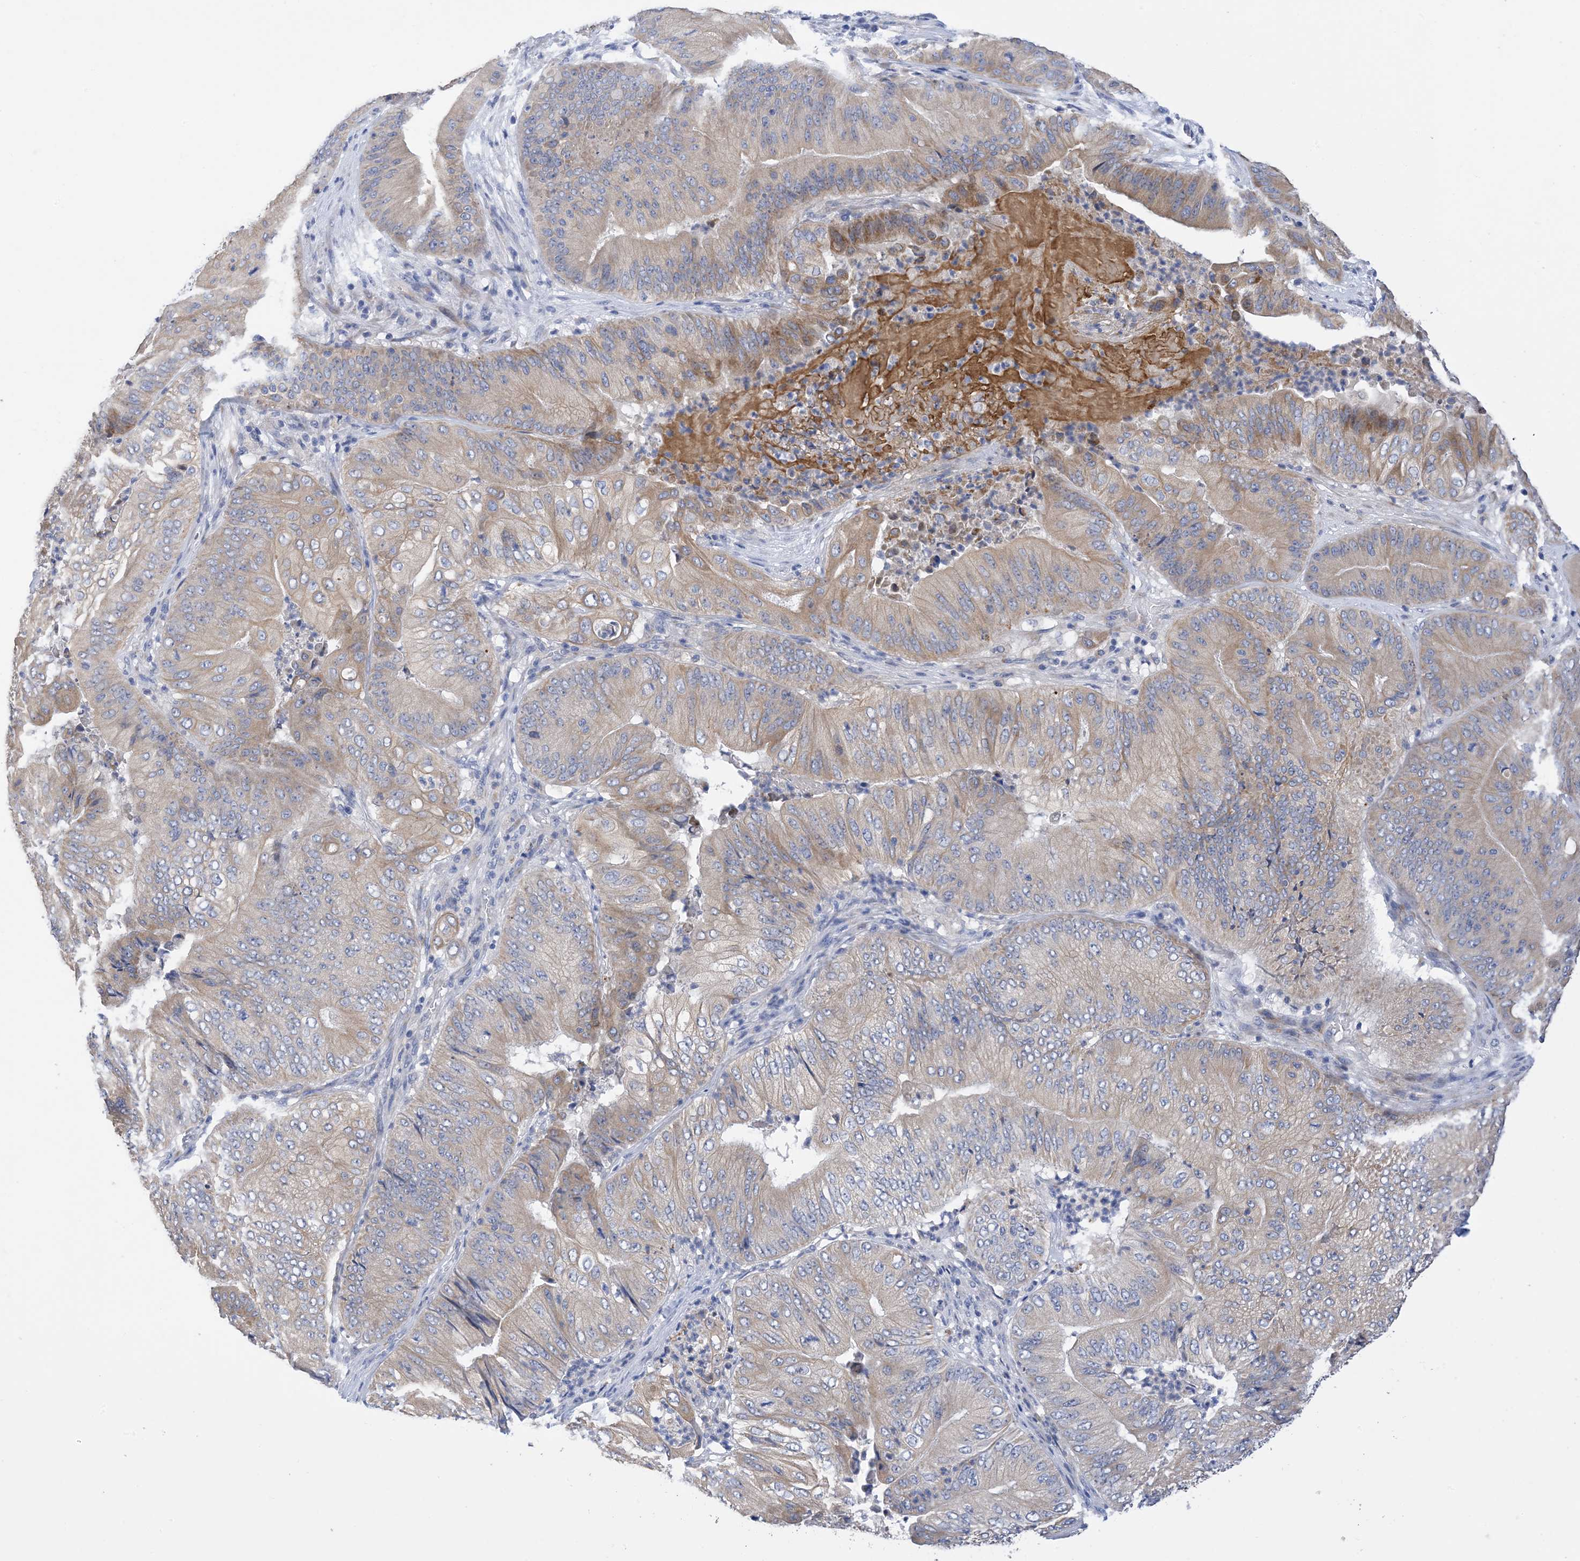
{"staining": {"intensity": "weak", "quantity": "25%-75%", "location": "cytoplasmic/membranous"}, "tissue": "pancreatic cancer", "cell_type": "Tumor cells", "image_type": "cancer", "snomed": [{"axis": "morphology", "description": "Adenocarcinoma, NOS"}, {"axis": "topography", "description": "Pancreas"}], "caption": "Approximately 25%-75% of tumor cells in pancreatic adenocarcinoma reveal weak cytoplasmic/membranous protein expression as visualized by brown immunohistochemical staining.", "gene": "PLK4", "patient": {"sex": "female", "age": 77}}